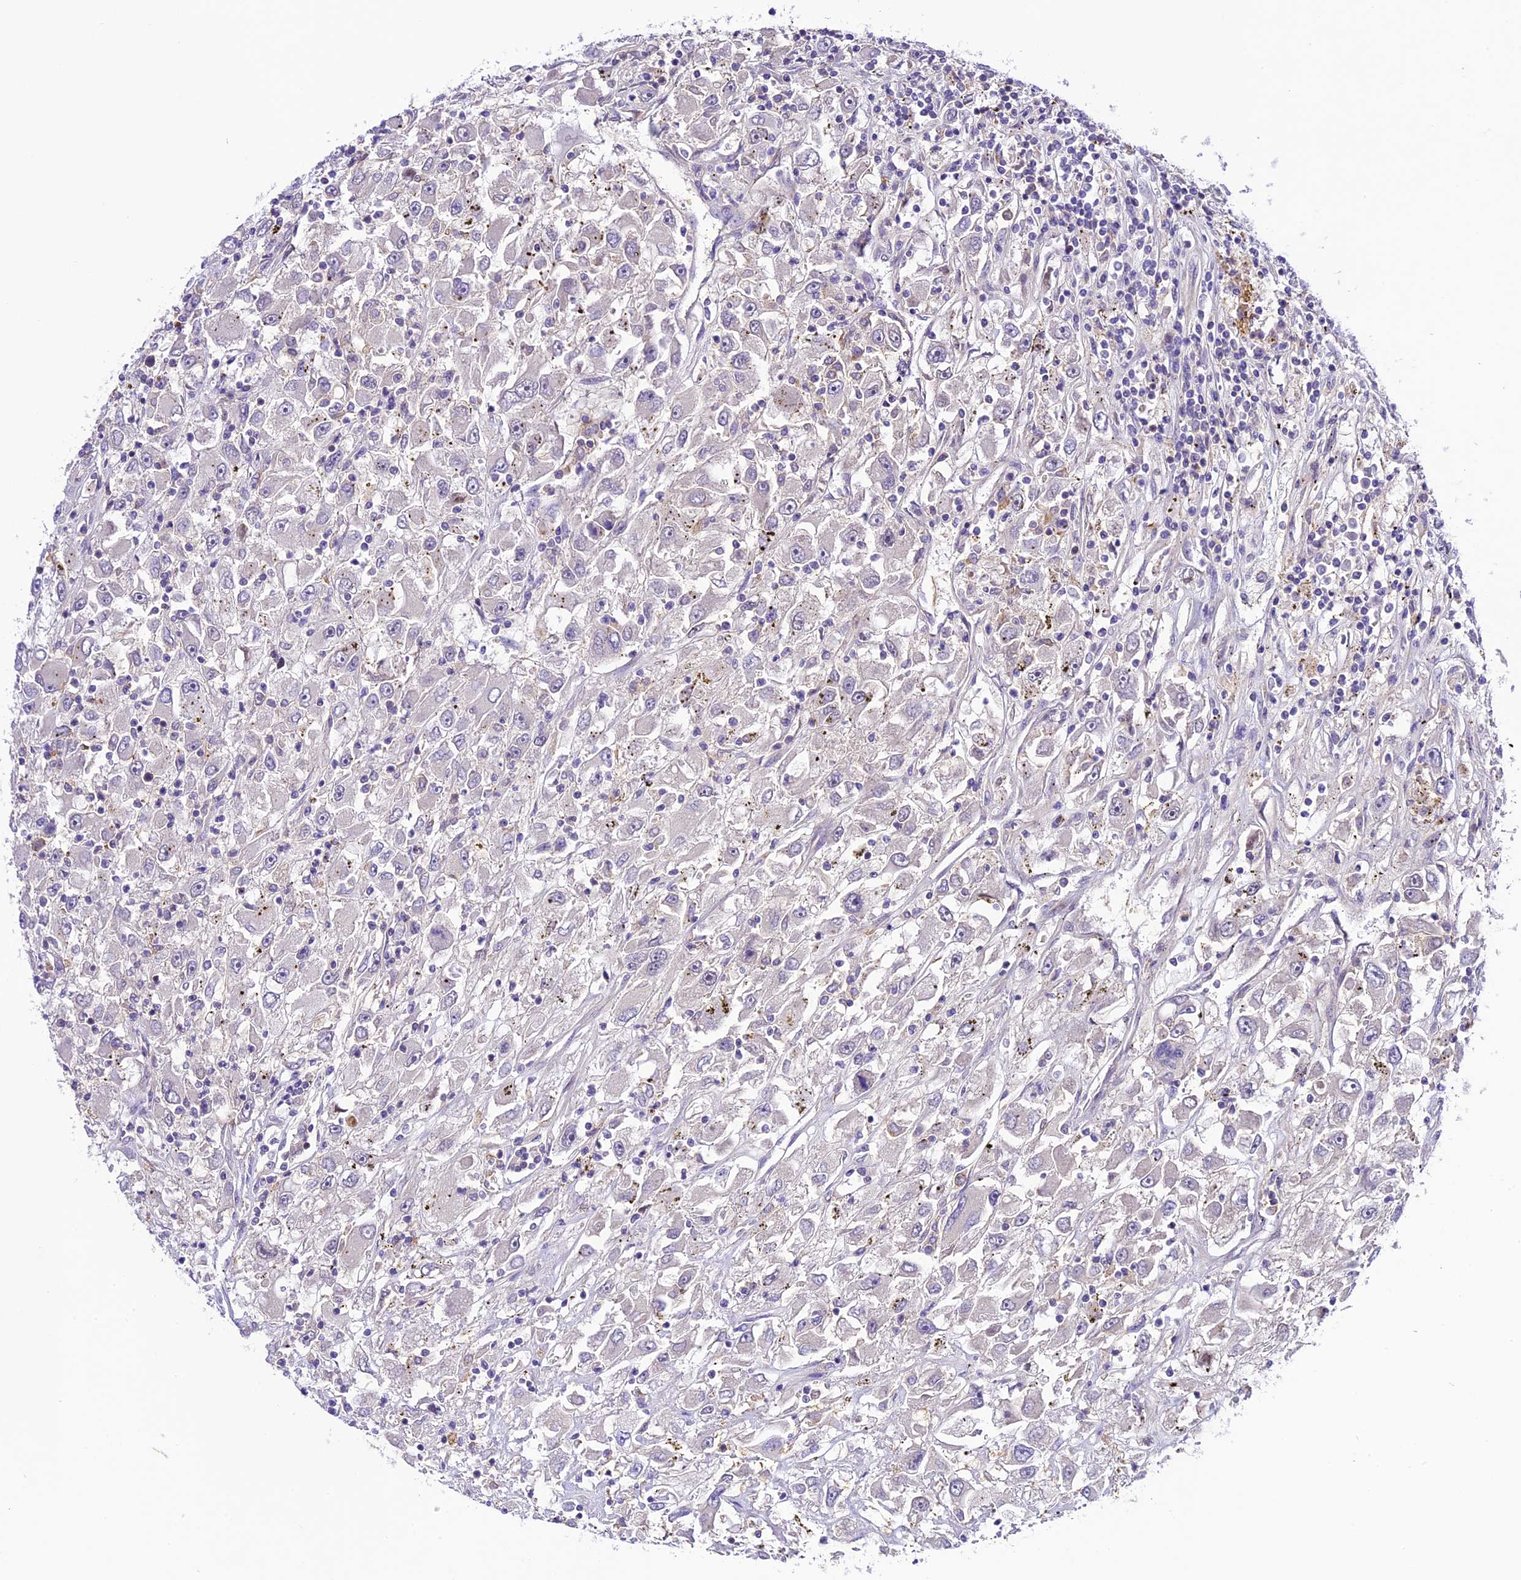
{"staining": {"intensity": "negative", "quantity": "none", "location": "none"}, "tissue": "renal cancer", "cell_type": "Tumor cells", "image_type": "cancer", "snomed": [{"axis": "morphology", "description": "Adenocarcinoma, NOS"}, {"axis": "topography", "description": "Kidney"}], "caption": "Photomicrograph shows no protein expression in tumor cells of renal cancer (adenocarcinoma) tissue.", "gene": "SHKBP1", "patient": {"sex": "female", "age": 52}}